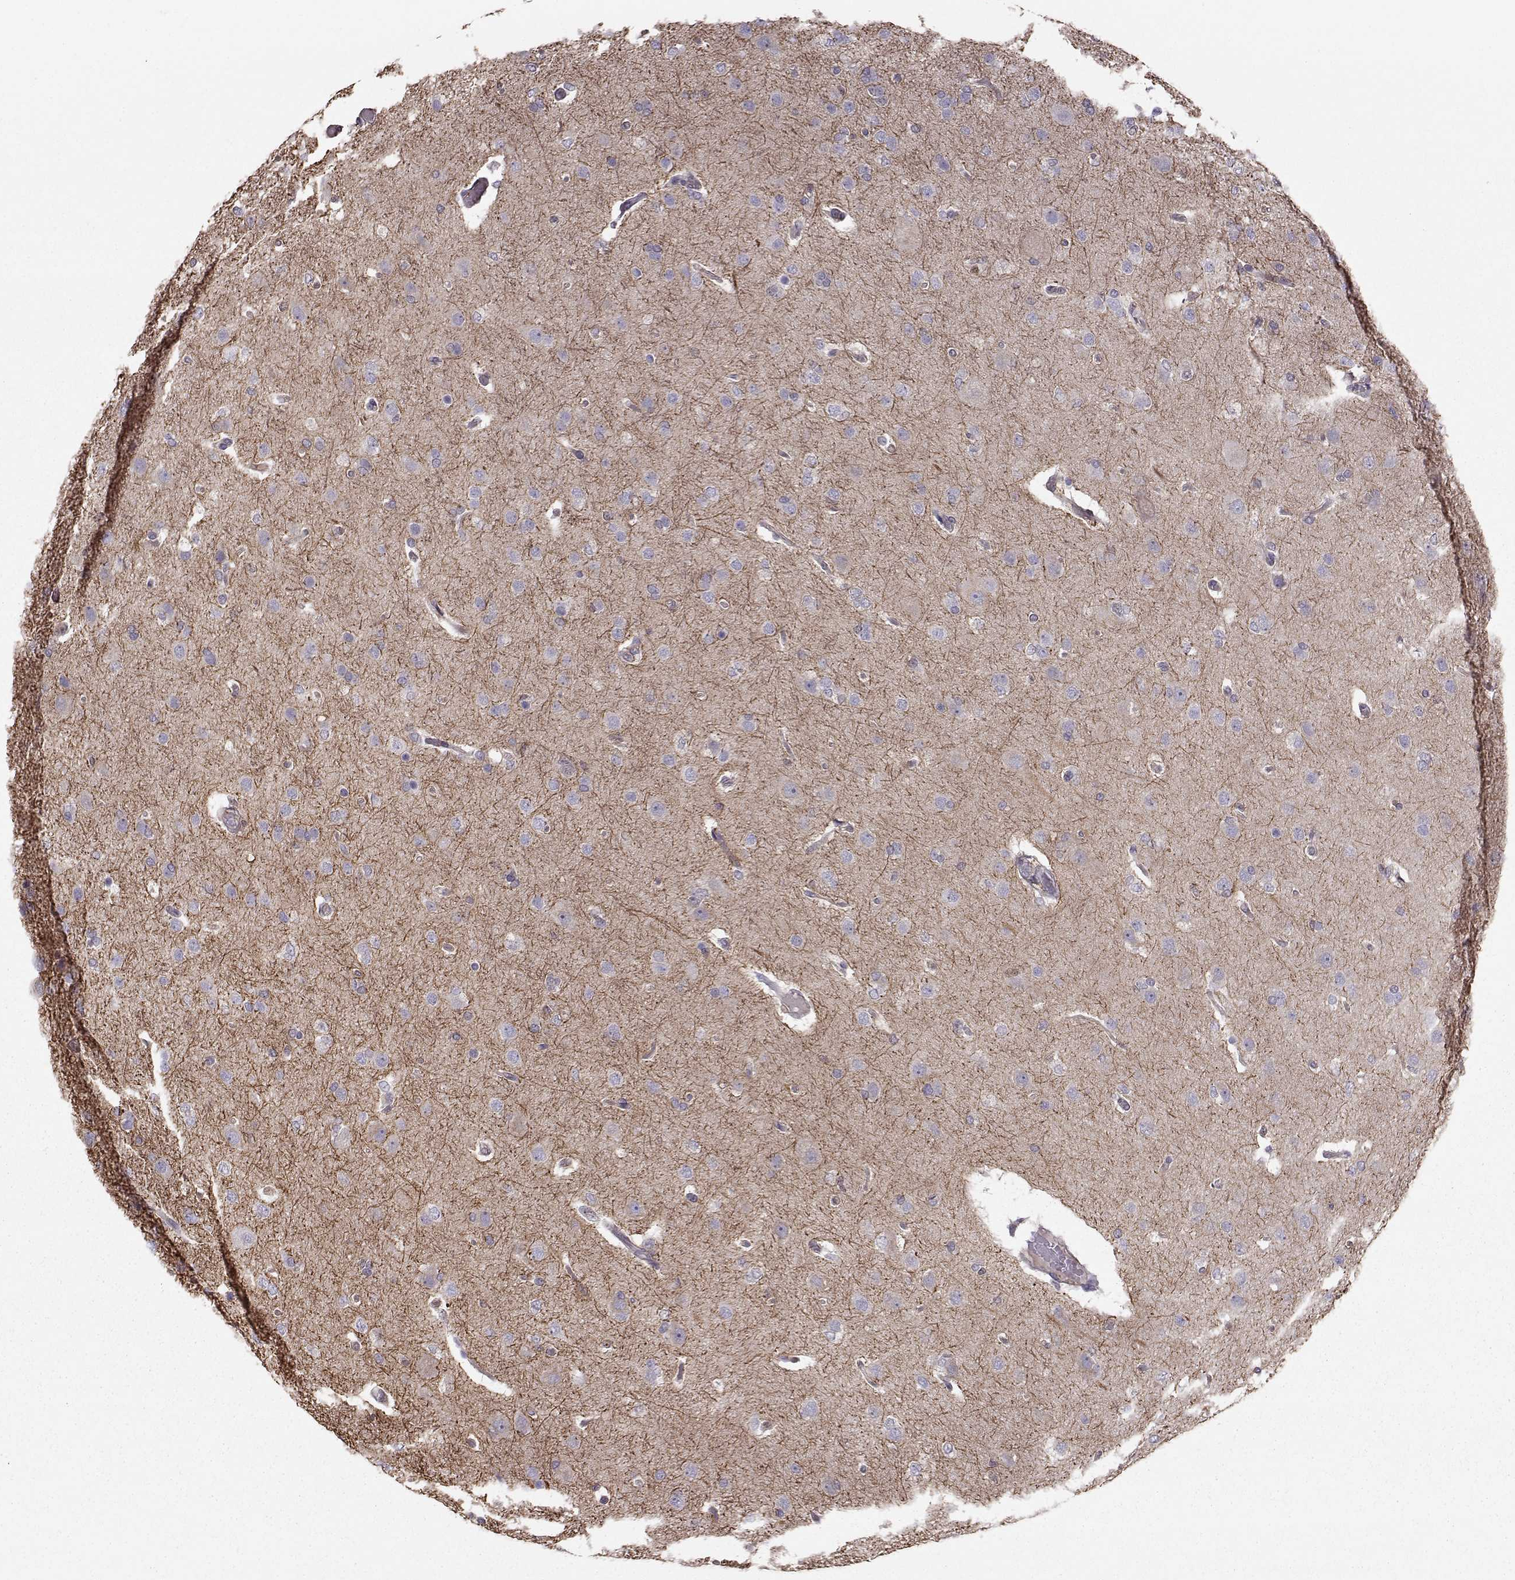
{"staining": {"intensity": "negative", "quantity": "none", "location": "none"}, "tissue": "glioma", "cell_type": "Tumor cells", "image_type": "cancer", "snomed": [{"axis": "morphology", "description": "Glioma, malignant, High grade"}, {"axis": "topography", "description": "Brain"}], "caption": "This is an IHC photomicrograph of human malignant high-grade glioma. There is no positivity in tumor cells.", "gene": "ASB16", "patient": {"sex": "male", "age": 68}}